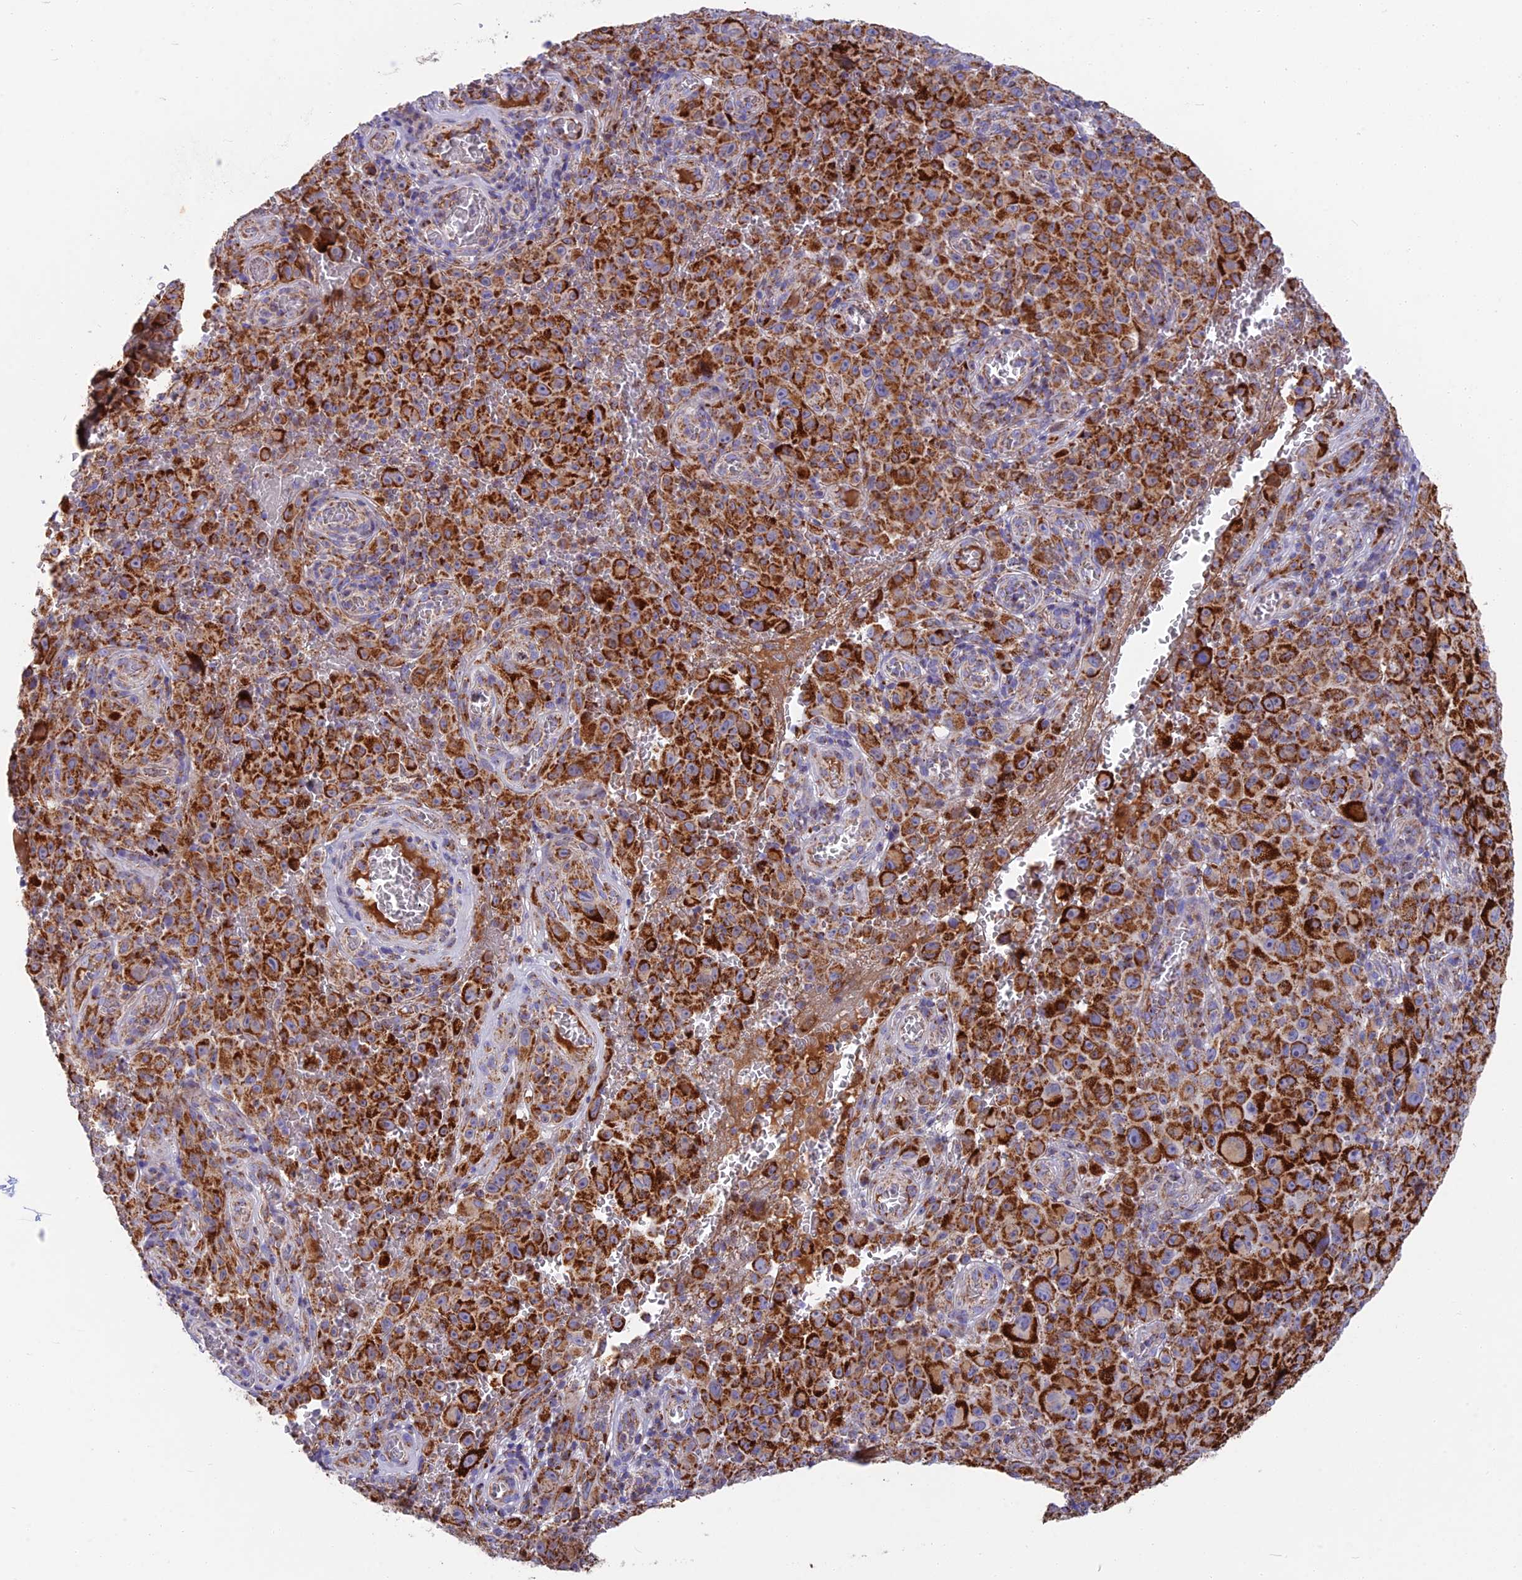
{"staining": {"intensity": "strong", "quantity": ">75%", "location": "cytoplasmic/membranous"}, "tissue": "melanoma", "cell_type": "Tumor cells", "image_type": "cancer", "snomed": [{"axis": "morphology", "description": "Malignant melanoma, NOS"}, {"axis": "topography", "description": "Skin"}], "caption": "Immunohistochemical staining of malignant melanoma demonstrates high levels of strong cytoplasmic/membranous protein positivity in approximately >75% of tumor cells.", "gene": "CS", "patient": {"sex": "female", "age": 82}}